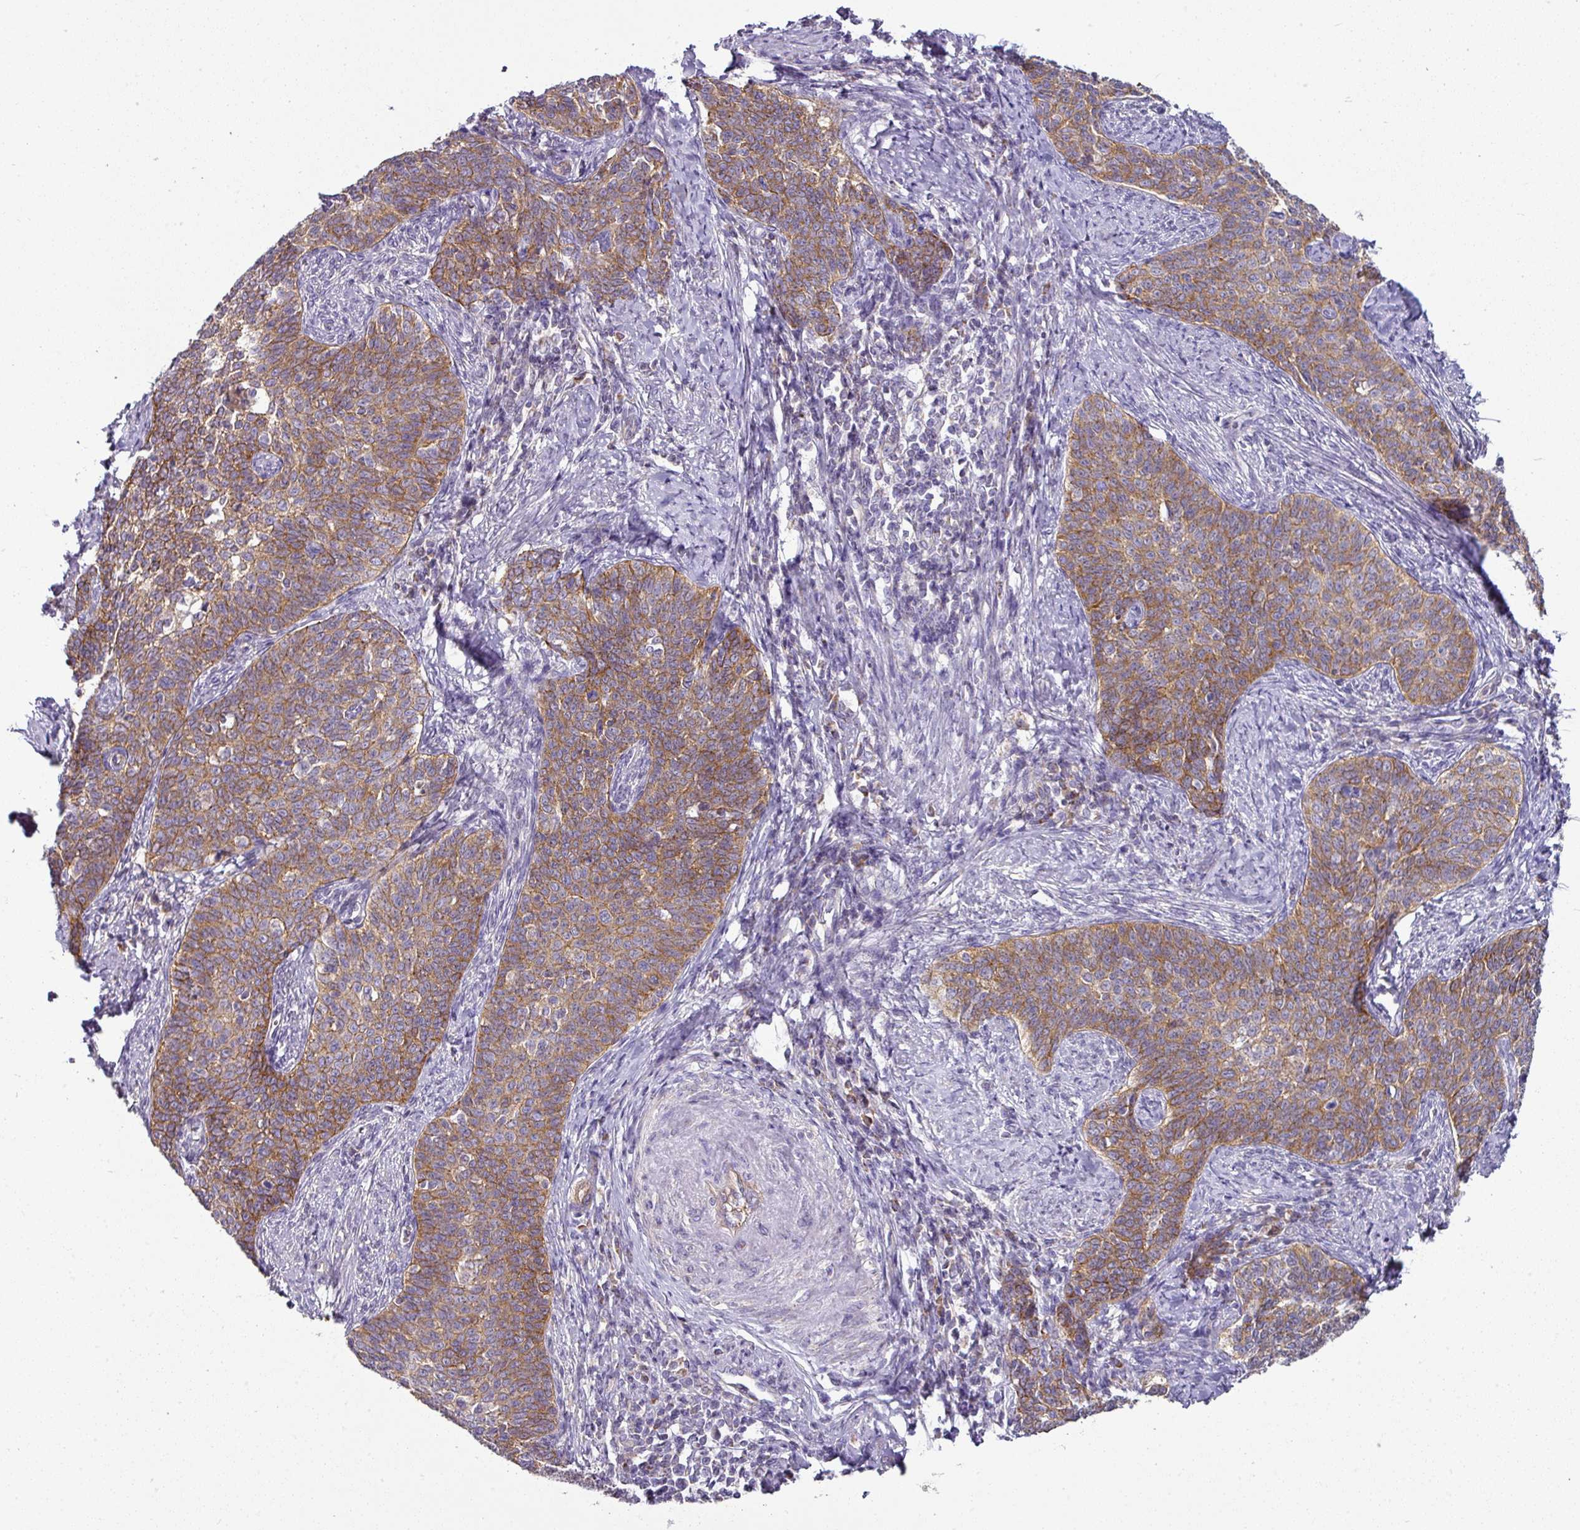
{"staining": {"intensity": "moderate", "quantity": ">75%", "location": "cytoplasmic/membranous"}, "tissue": "cervical cancer", "cell_type": "Tumor cells", "image_type": "cancer", "snomed": [{"axis": "morphology", "description": "Squamous cell carcinoma, NOS"}, {"axis": "topography", "description": "Cervix"}], "caption": "The immunohistochemical stain shows moderate cytoplasmic/membranous staining in tumor cells of cervical cancer tissue.", "gene": "GAN", "patient": {"sex": "female", "age": 39}}